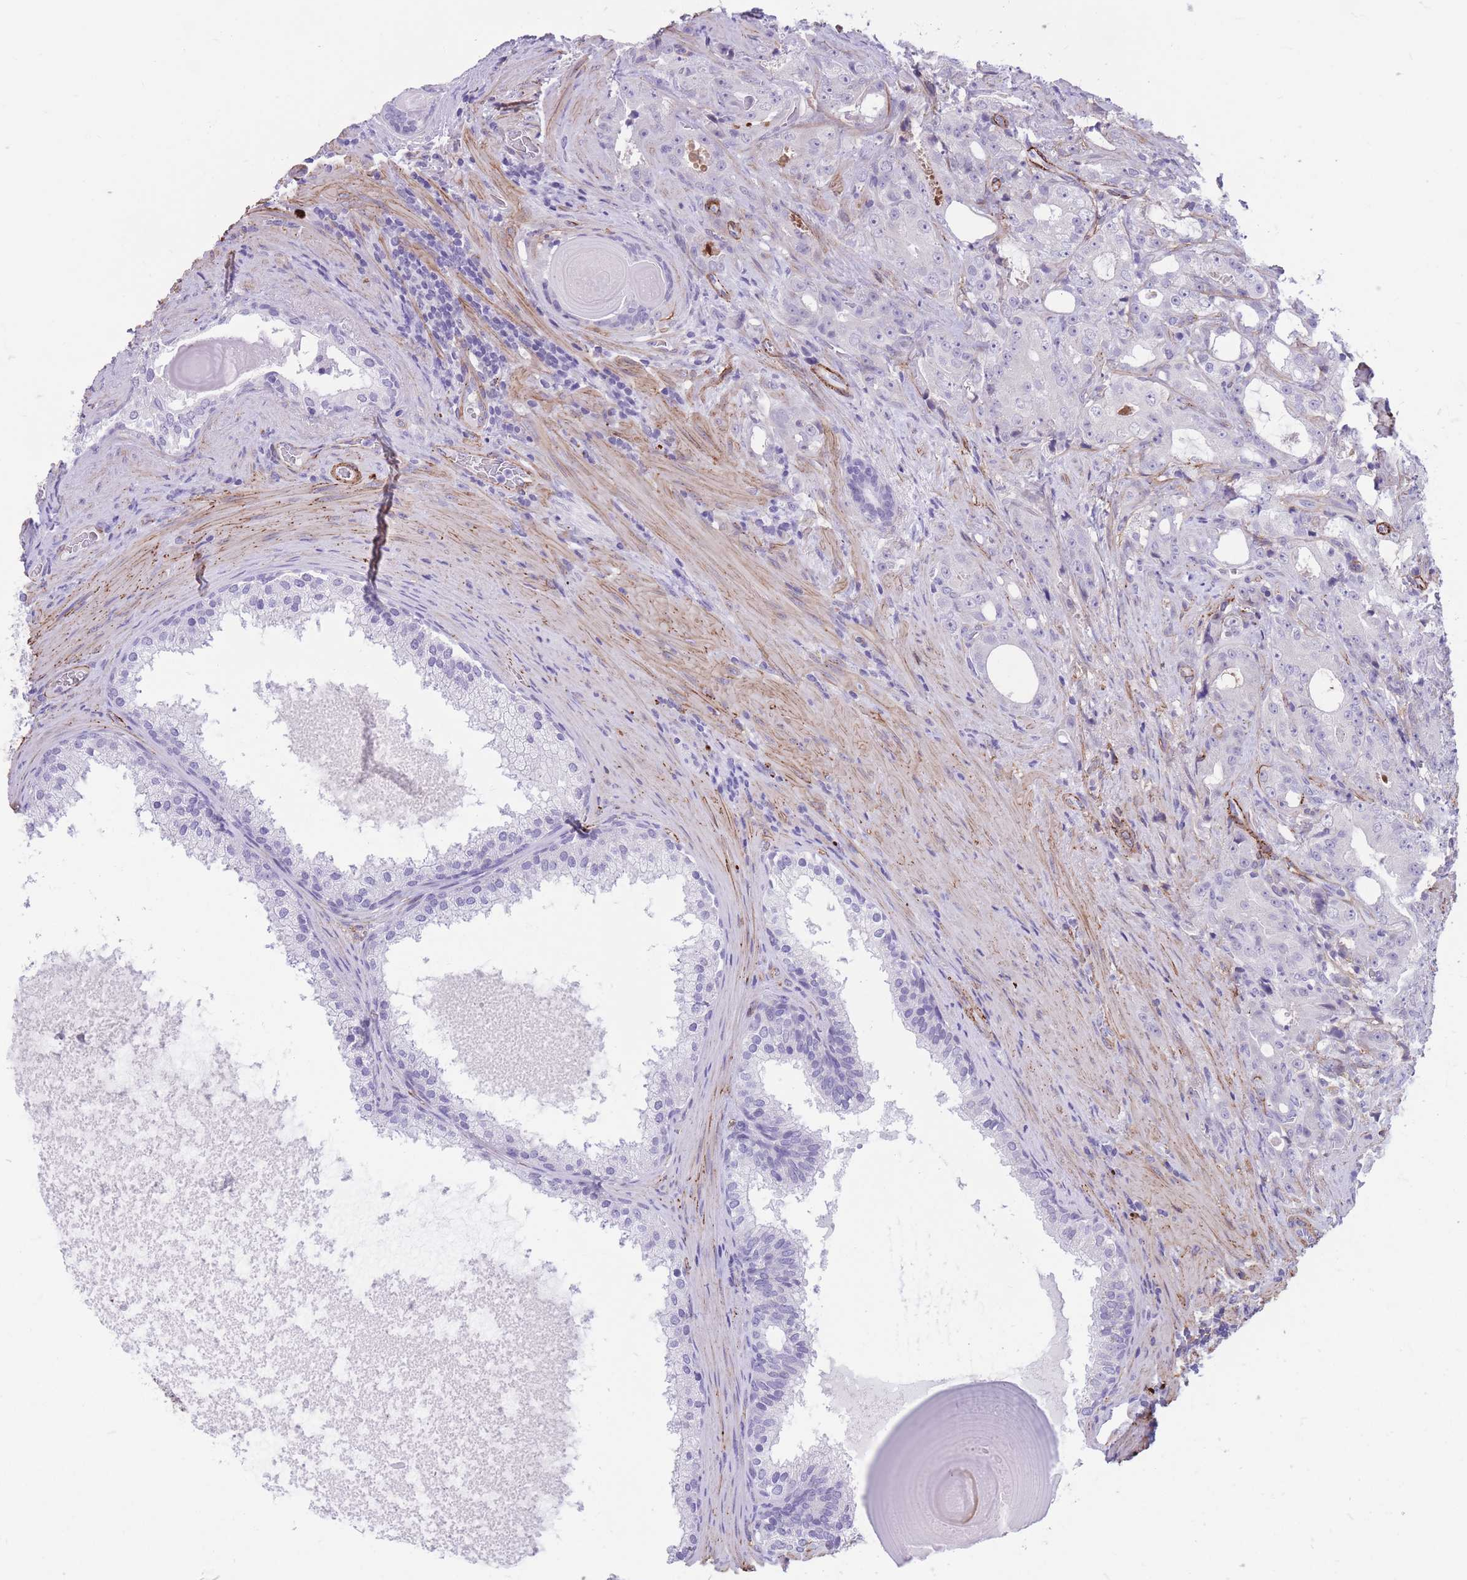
{"staining": {"intensity": "negative", "quantity": "none", "location": "none"}, "tissue": "prostate cancer", "cell_type": "Tumor cells", "image_type": "cancer", "snomed": [{"axis": "morphology", "description": "Adenocarcinoma, High grade"}, {"axis": "topography", "description": "Prostate"}], "caption": "High magnification brightfield microscopy of prostate high-grade adenocarcinoma stained with DAB (brown) and counterstained with hematoxylin (blue): tumor cells show no significant expression.", "gene": "DPYD", "patient": {"sex": "male", "age": 69}}